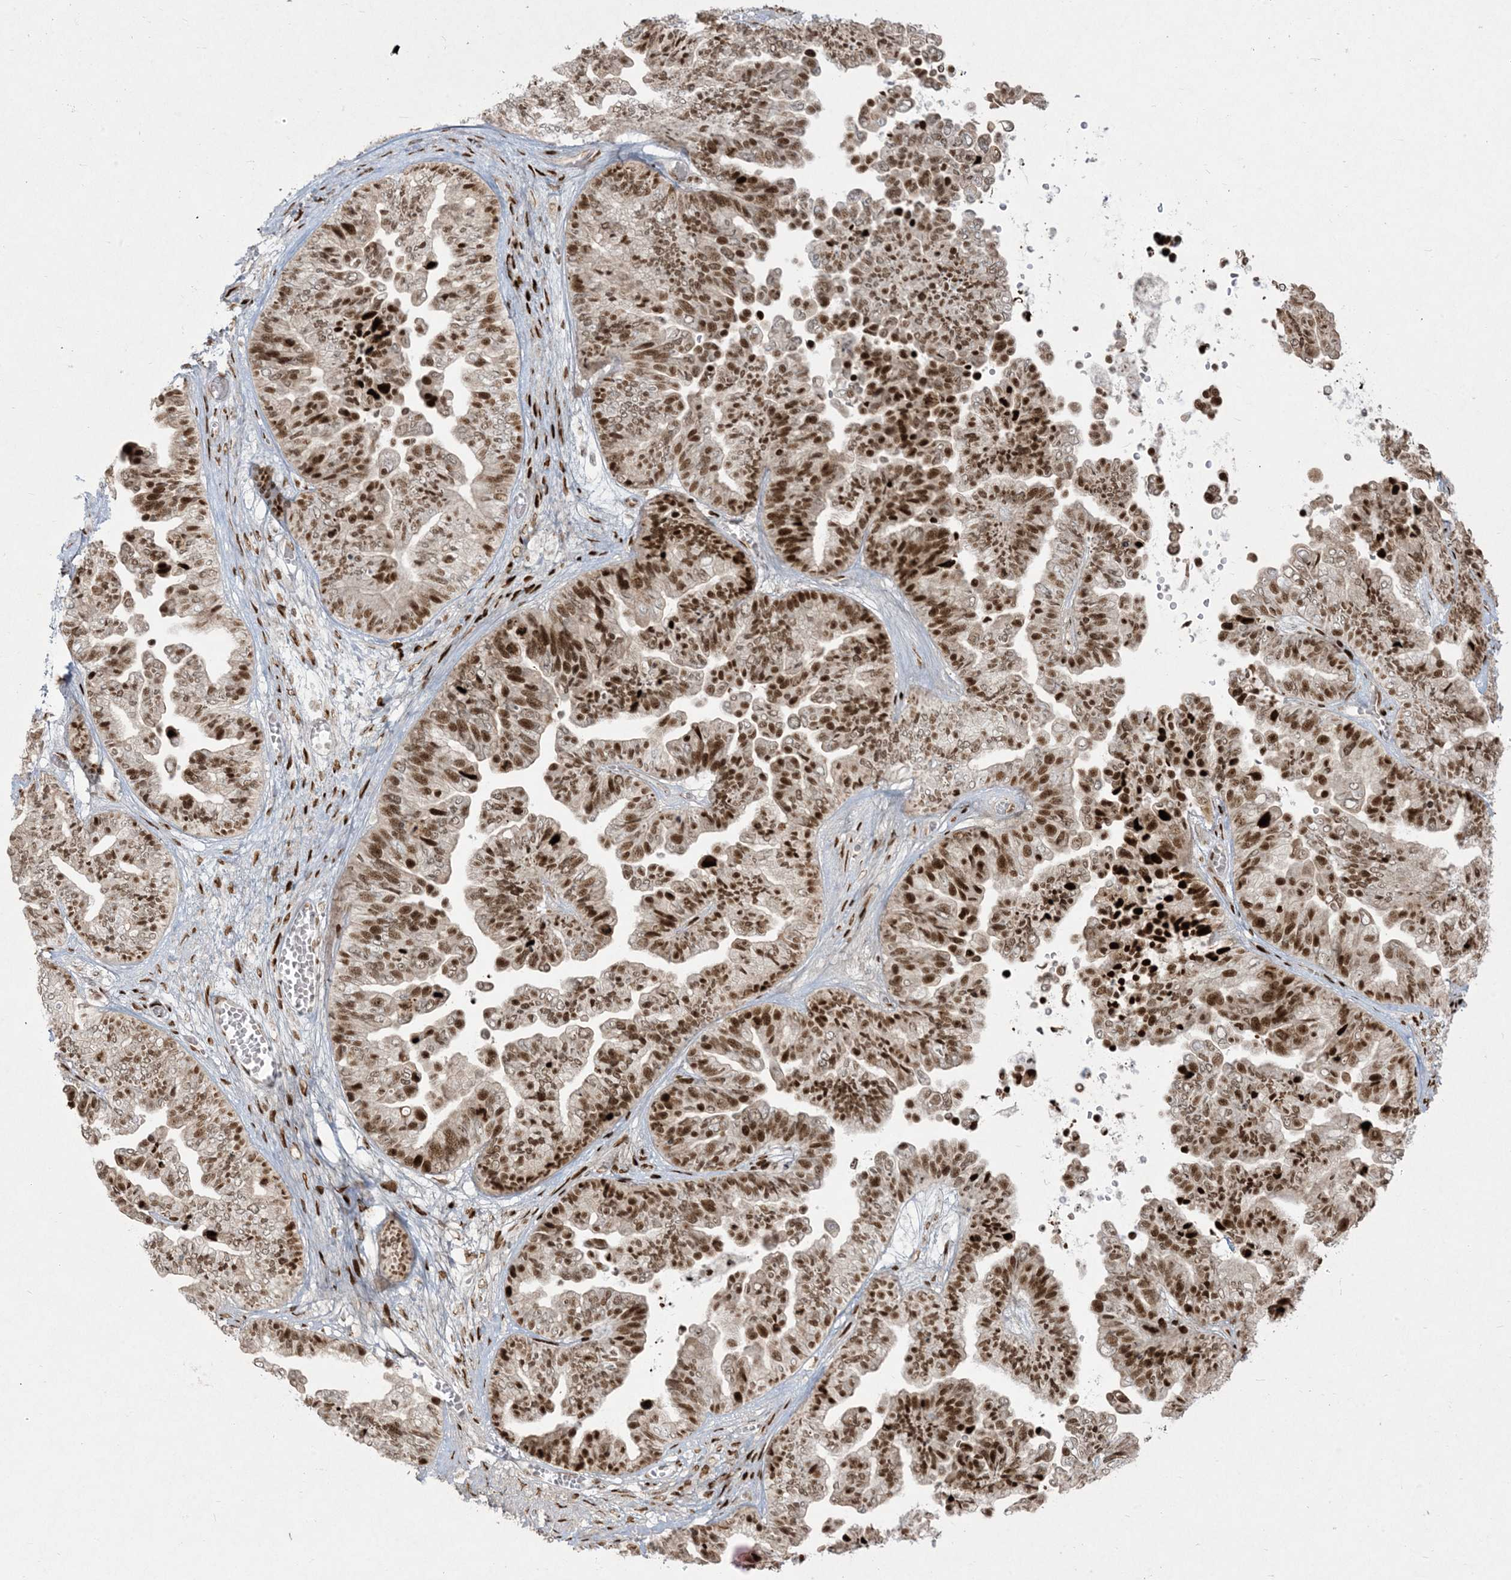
{"staining": {"intensity": "strong", "quantity": ">75%", "location": "nuclear"}, "tissue": "ovarian cancer", "cell_type": "Tumor cells", "image_type": "cancer", "snomed": [{"axis": "morphology", "description": "Cystadenocarcinoma, serous, NOS"}, {"axis": "topography", "description": "Ovary"}], "caption": "The image displays a brown stain indicating the presence of a protein in the nuclear of tumor cells in ovarian cancer (serous cystadenocarcinoma).", "gene": "RBM10", "patient": {"sex": "female", "age": 56}}